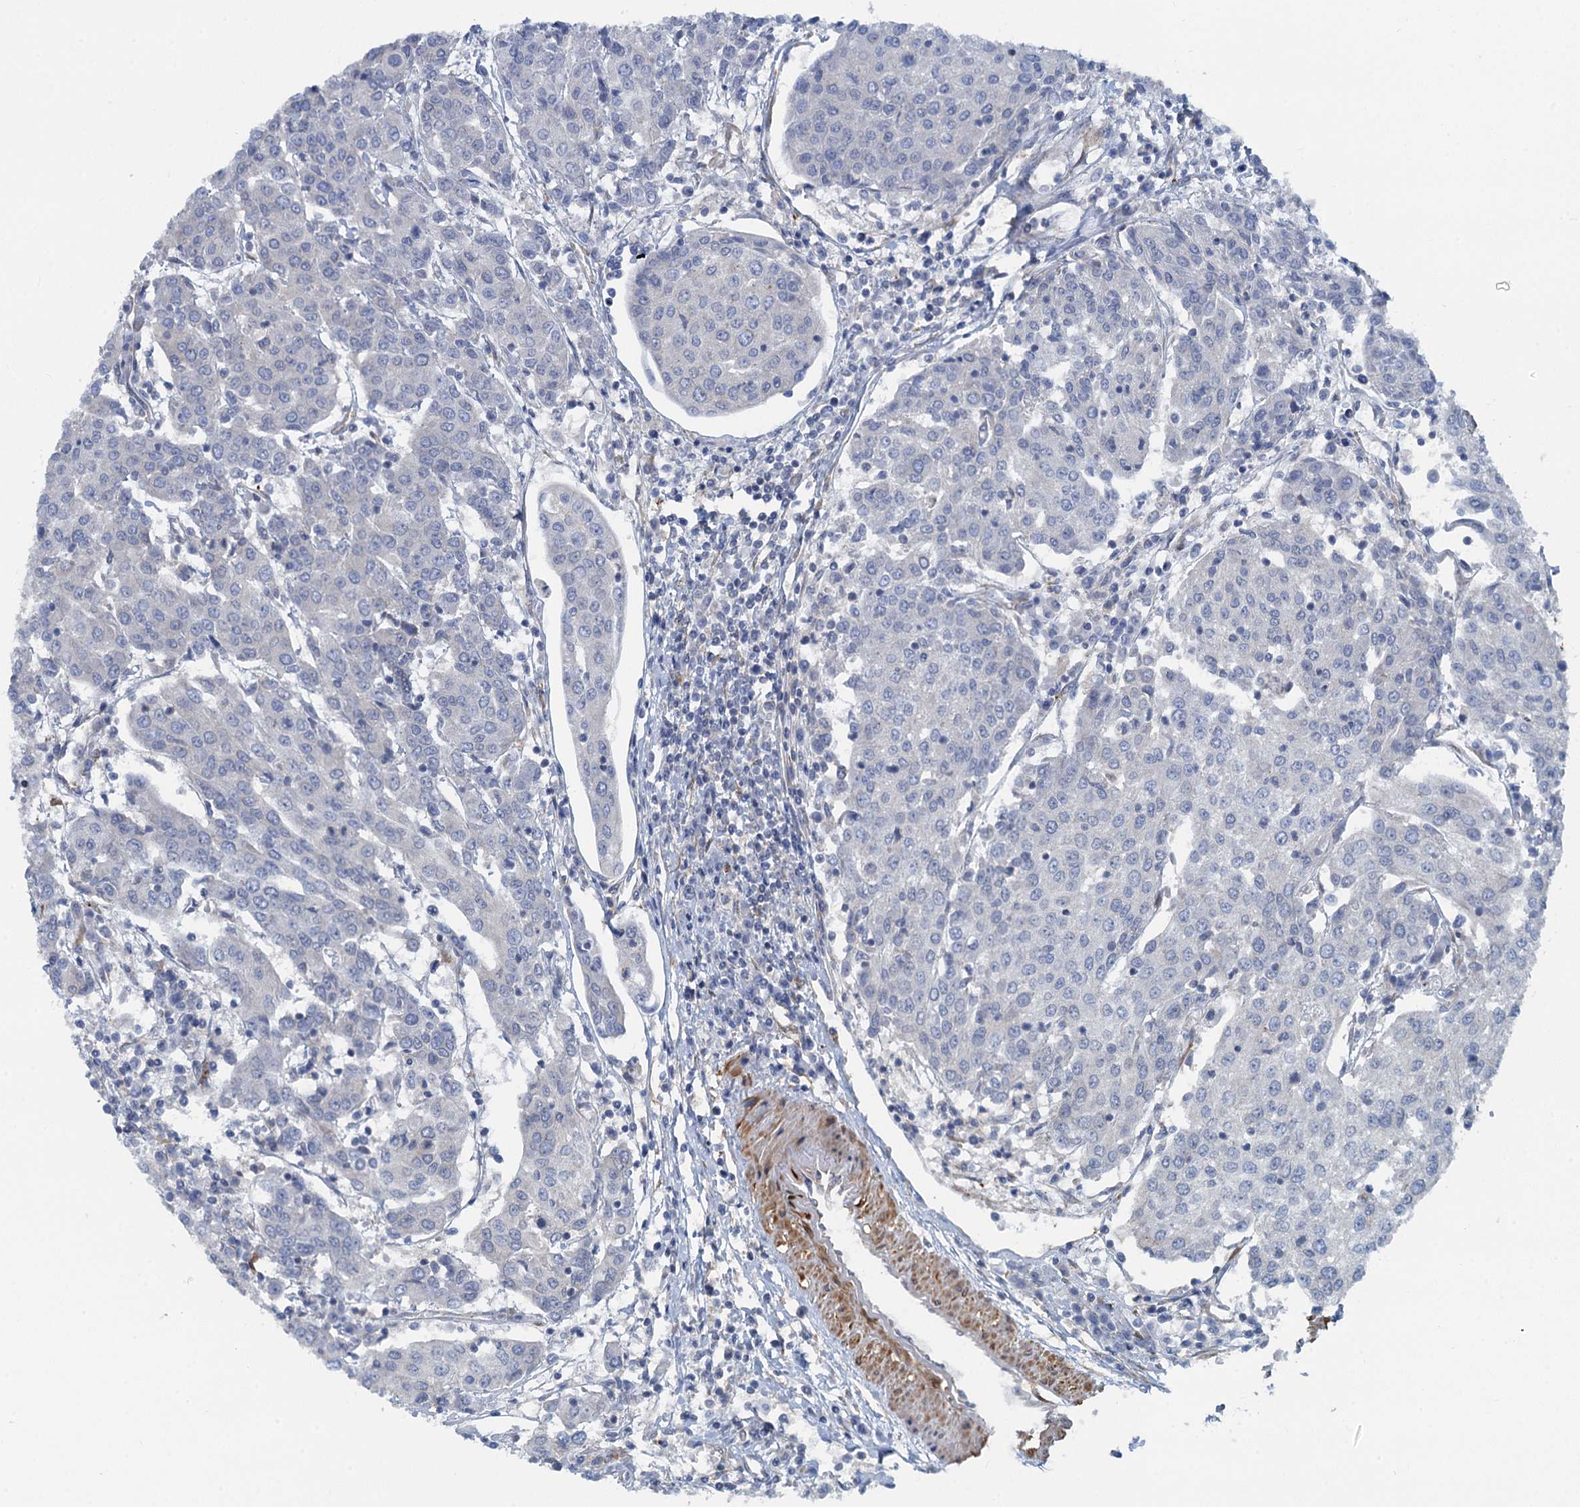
{"staining": {"intensity": "negative", "quantity": "none", "location": "none"}, "tissue": "urothelial cancer", "cell_type": "Tumor cells", "image_type": "cancer", "snomed": [{"axis": "morphology", "description": "Urothelial carcinoma, High grade"}, {"axis": "topography", "description": "Urinary bladder"}], "caption": "The immunohistochemistry micrograph has no significant positivity in tumor cells of high-grade urothelial carcinoma tissue.", "gene": "POGLUT3", "patient": {"sex": "female", "age": 85}}